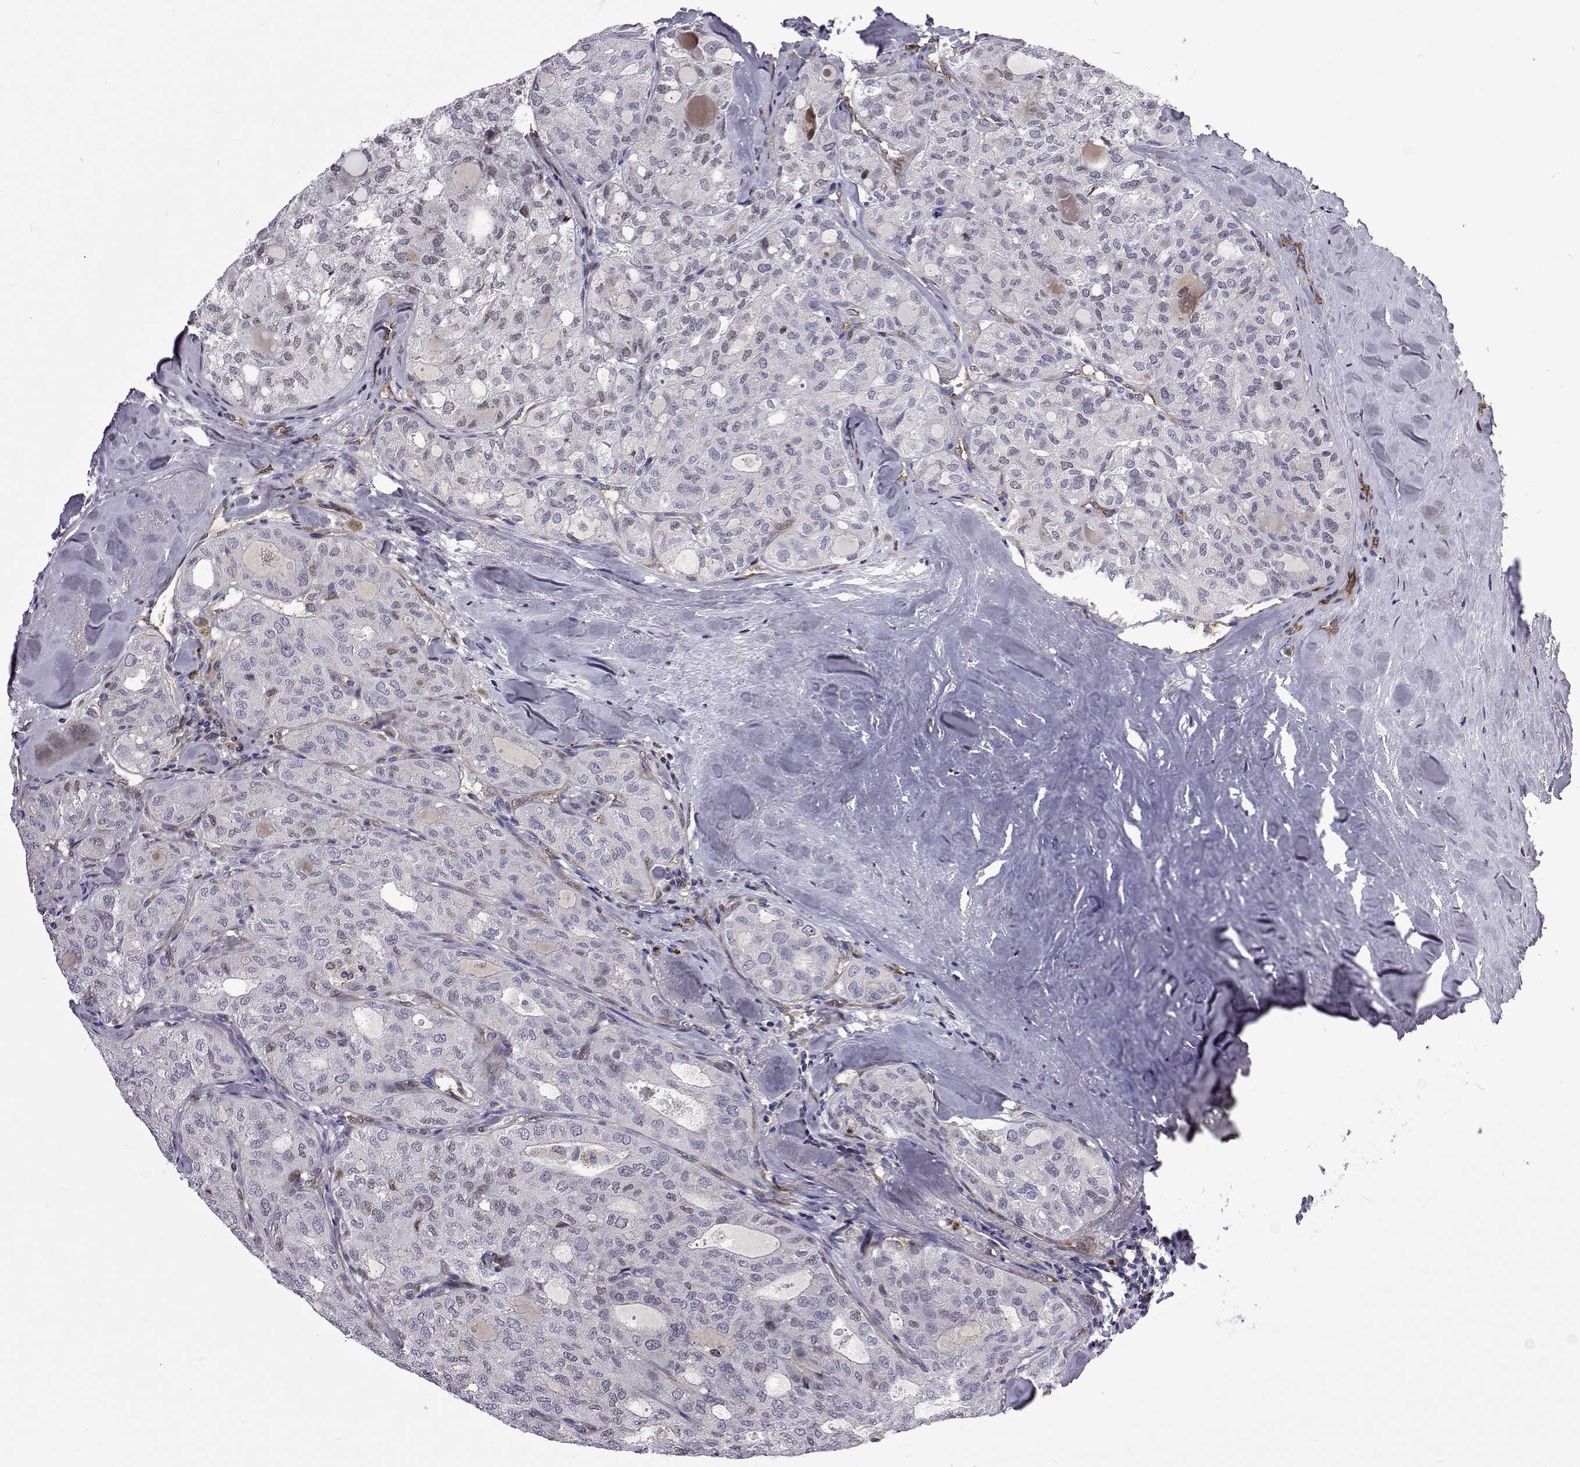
{"staining": {"intensity": "weak", "quantity": "<25%", "location": "nuclear"}, "tissue": "thyroid cancer", "cell_type": "Tumor cells", "image_type": "cancer", "snomed": [{"axis": "morphology", "description": "Follicular adenoma carcinoma, NOS"}, {"axis": "topography", "description": "Thyroid gland"}], "caption": "Thyroid cancer (follicular adenoma carcinoma) was stained to show a protein in brown. There is no significant expression in tumor cells. (Immunohistochemistry, brightfield microscopy, high magnification).", "gene": "TCF15", "patient": {"sex": "male", "age": 75}}